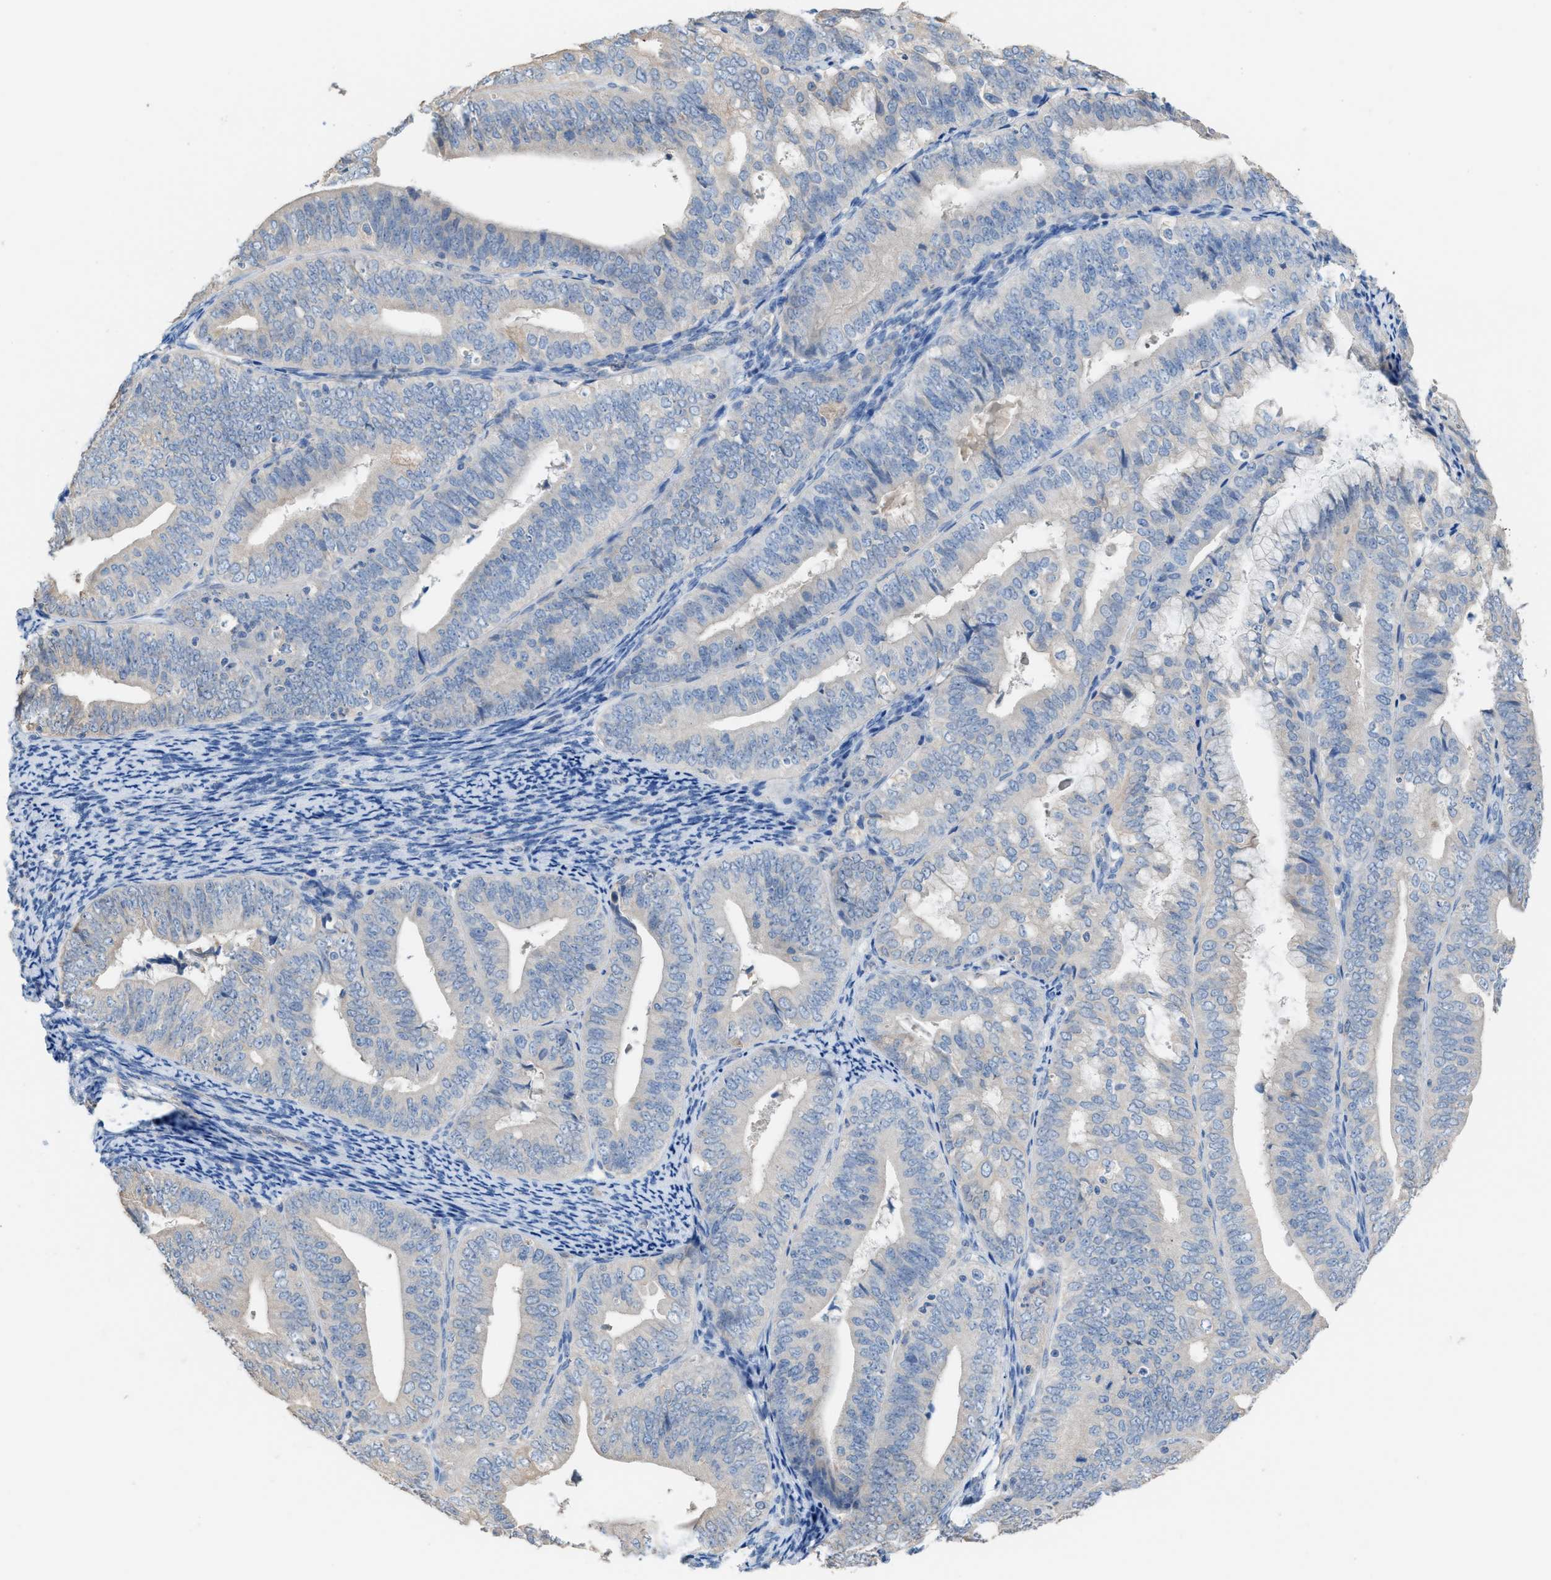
{"staining": {"intensity": "negative", "quantity": "none", "location": "none"}, "tissue": "endometrial cancer", "cell_type": "Tumor cells", "image_type": "cancer", "snomed": [{"axis": "morphology", "description": "Adenocarcinoma, NOS"}, {"axis": "topography", "description": "Endometrium"}], "caption": "High power microscopy micrograph of an IHC micrograph of endometrial cancer (adenocarcinoma), revealing no significant positivity in tumor cells. Brightfield microscopy of immunohistochemistry stained with DAB (3,3'-diaminobenzidine) (brown) and hematoxylin (blue), captured at high magnification.", "gene": "NQO2", "patient": {"sex": "female", "age": 63}}